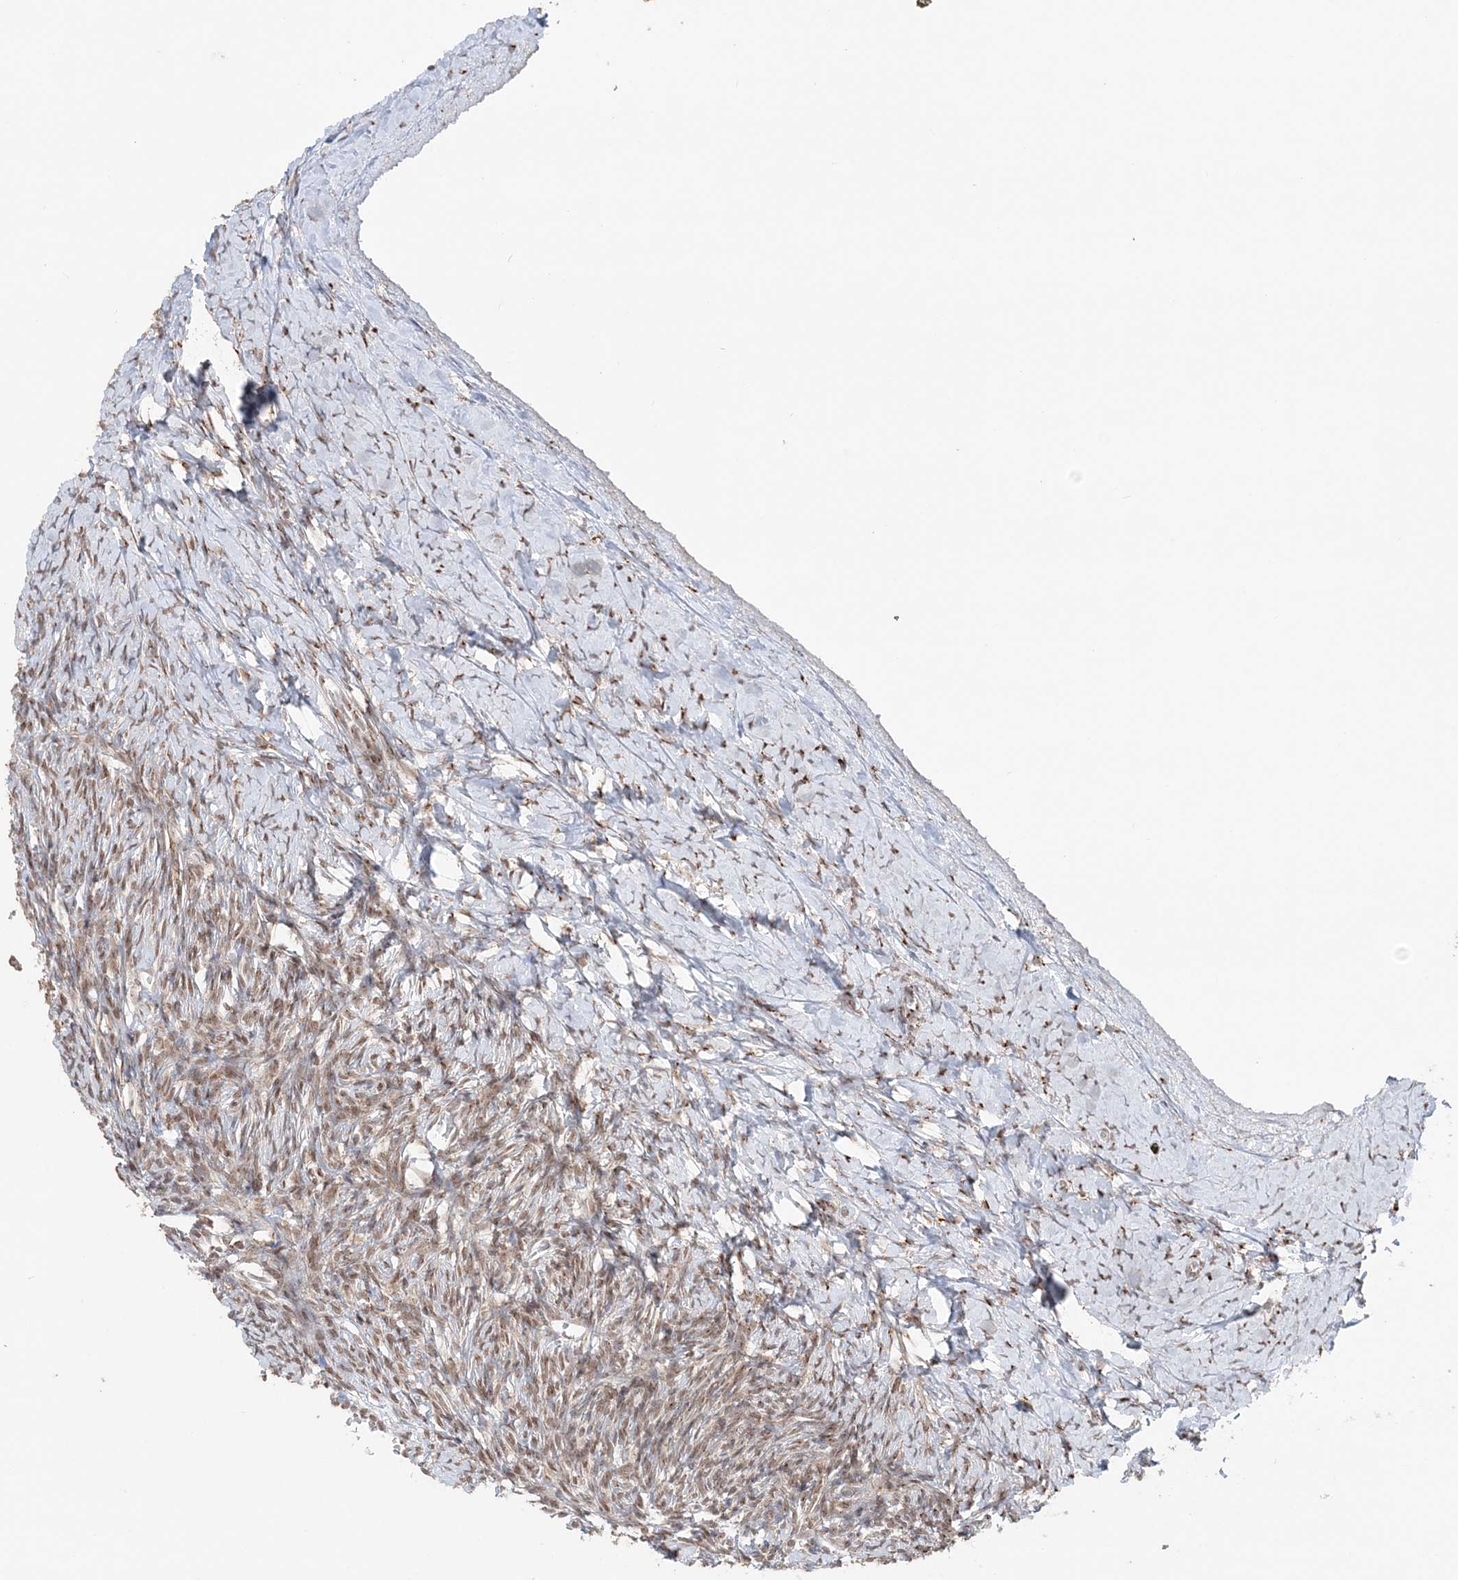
{"staining": {"intensity": "moderate", "quantity": "25%-75%", "location": "cytoplasmic/membranous,nuclear"}, "tissue": "ovary", "cell_type": "Ovarian stroma cells", "image_type": "normal", "snomed": [{"axis": "morphology", "description": "Normal tissue, NOS"}, {"axis": "morphology", "description": "Developmental malformation"}, {"axis": "topography", "description": "Ovary"}], "caption": "Human ovary stained with a brown dye demonstrates moderate cytoplasmic/membranous,nuclear positive expression in about 25%-75% of ovarian stroma cells.", "gene": "TMED10", "patient": {"sex": "female", "age": 39}}